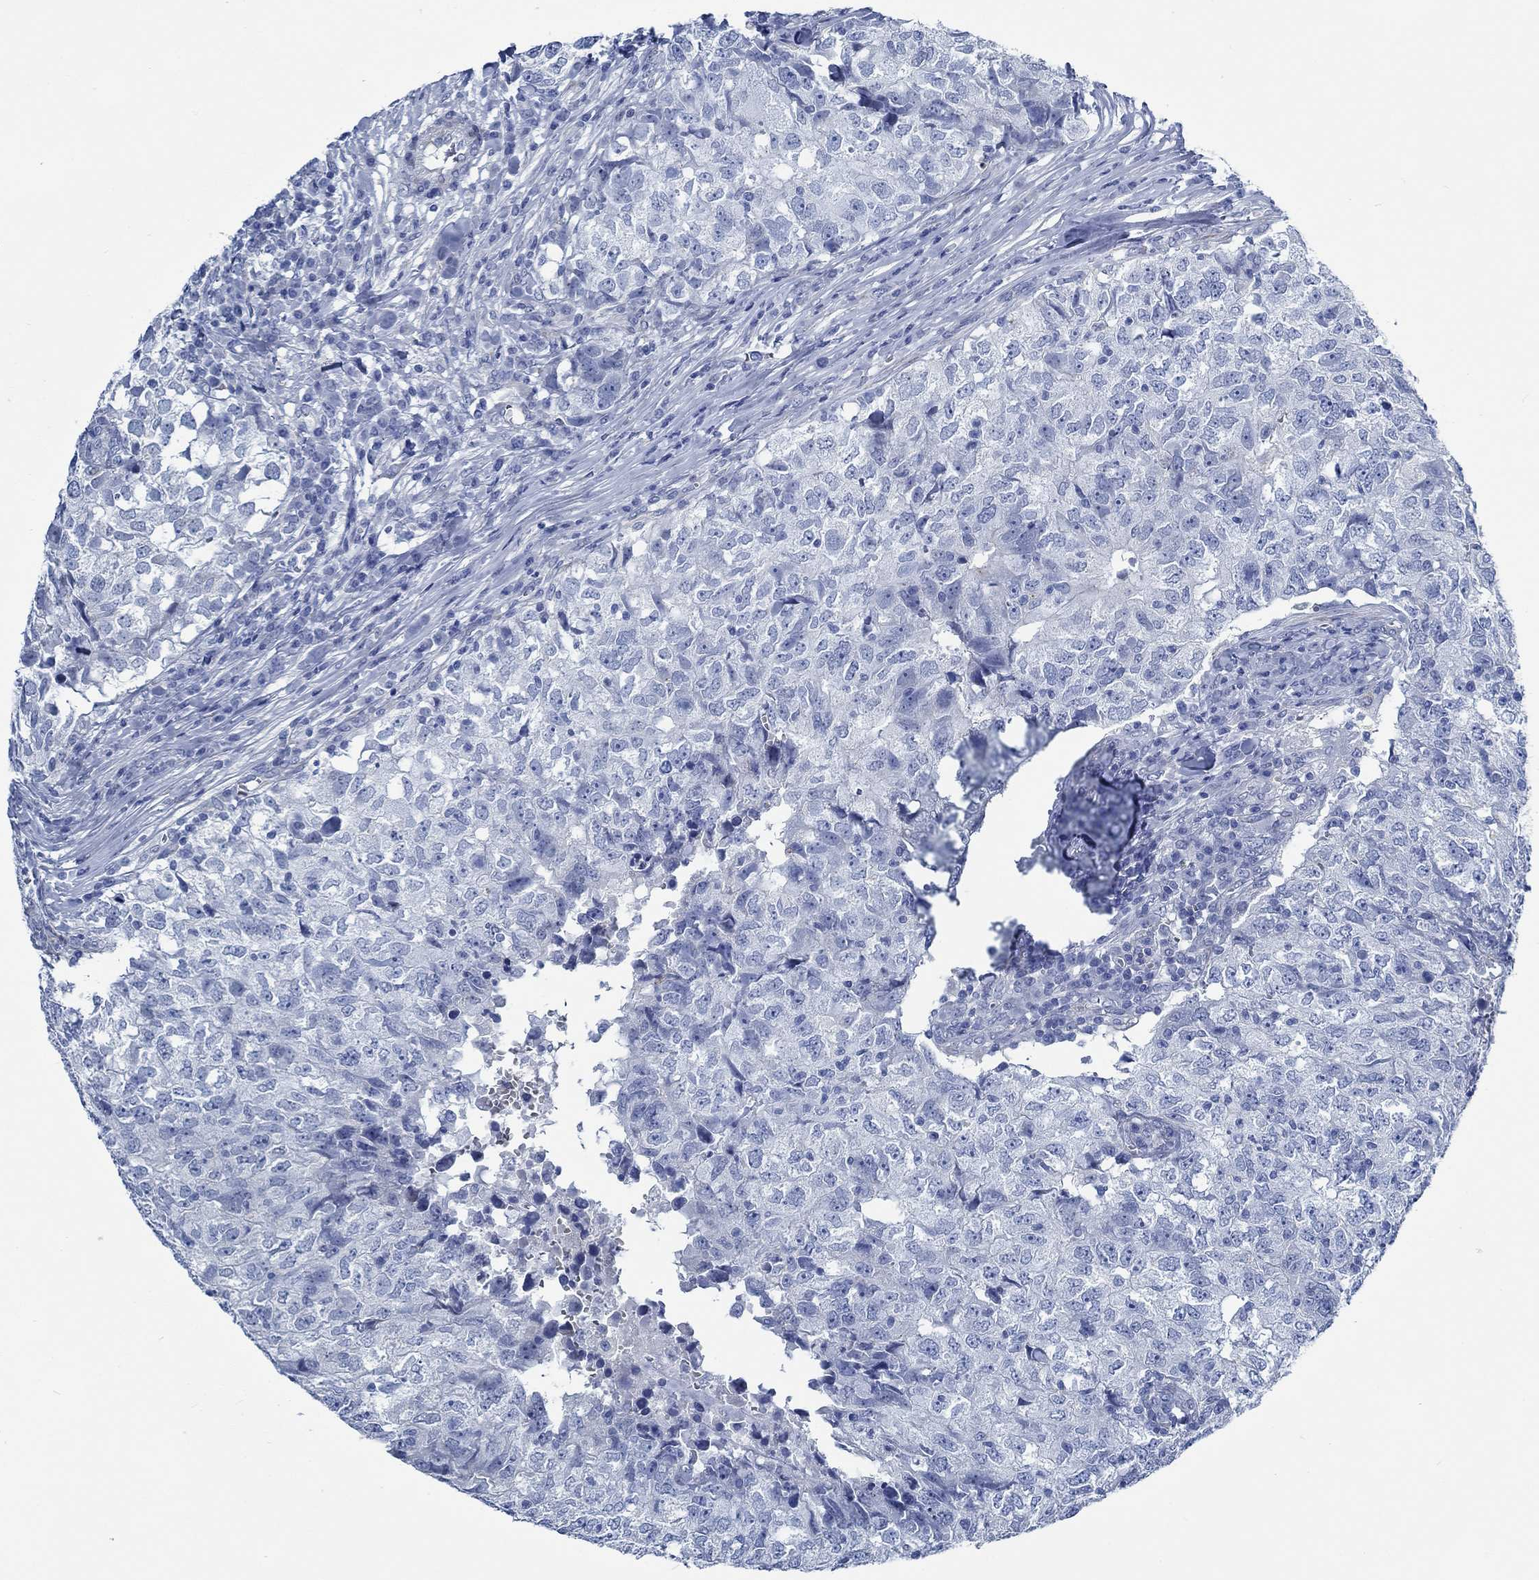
{"staining": {"intensity": "negative", "quantity": "none", "location": "none"}, "tissue": "breast cancer", "cell_type": "Tumor cells", "image_type": "cancer", "snomed": [{"axis": "morphology", "description": "Duct carcinoma"}, {"axis": "topography", "description": "Breast"}], "caption": "Protein analysis of infiltrating ductal carcinoma (breast) reveals no significant staining in tumor cells.", "gene": "SVEP1", "patient": {"sex": "female", "age": 30}}